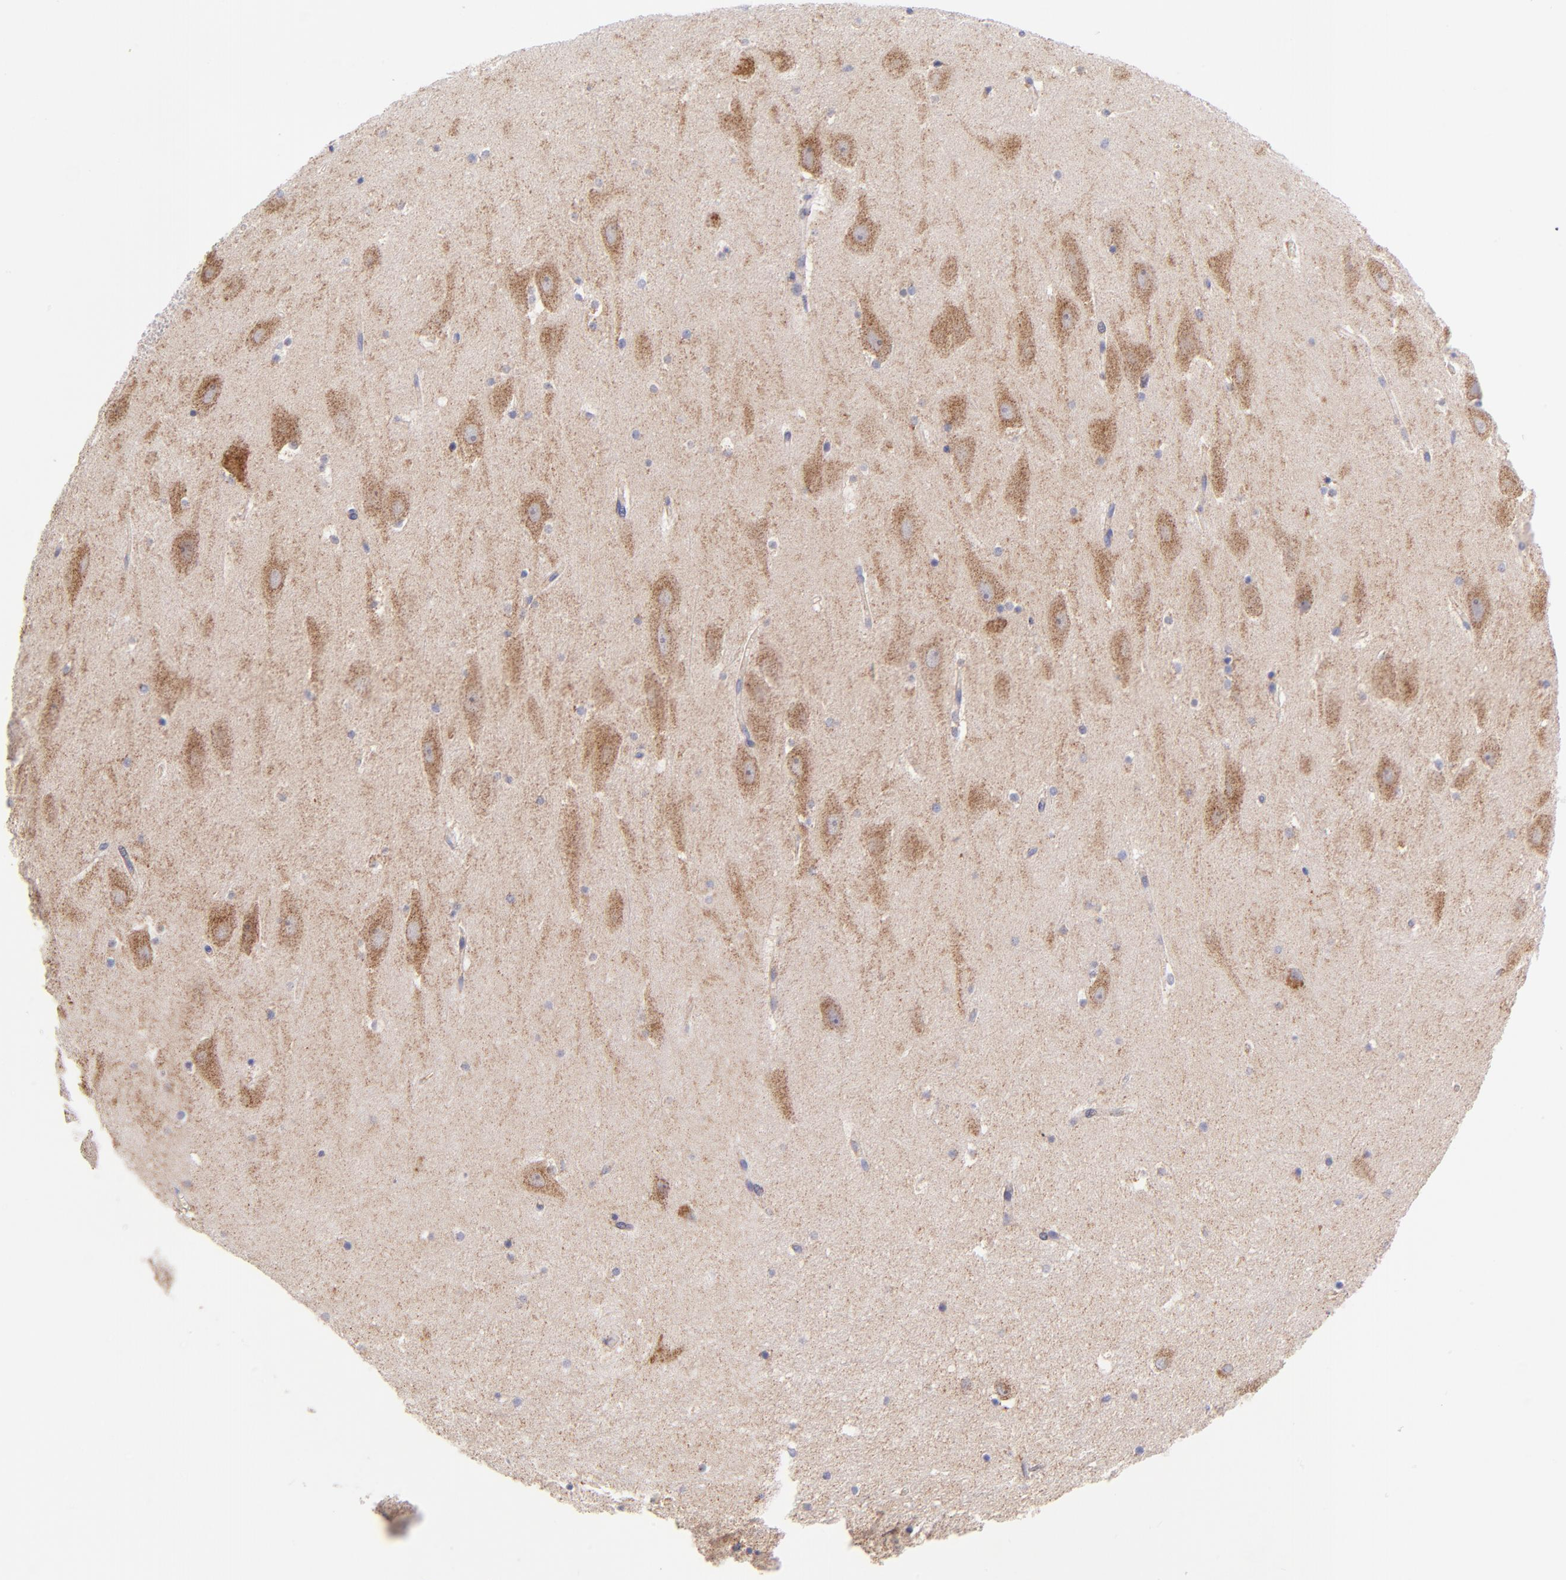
{"staining": {"intensity": "weak", "quantity": "<25%", "location": "cytoplasmic/membranous"}, "tissue": "hippocampus", "cell_type": "Glial cells", "image_type": "normal", "snomed": [{"axis": "morphology", "description": "Normal tissue, NOS"}, {"axis": "topography", "description": "Hippocampus"}], "caption": "A high-resolution micrograph shows immunohistochemistry (IHC) staining of unremarkable hippocampus, which exhibits no significant expression in glial cells. (DAB (3,3'-diaminobenzidine) IHC with hematoxylin counter stain).", "gene": "NDUFB7", "patient": {"sex": "male", "age": 45}}